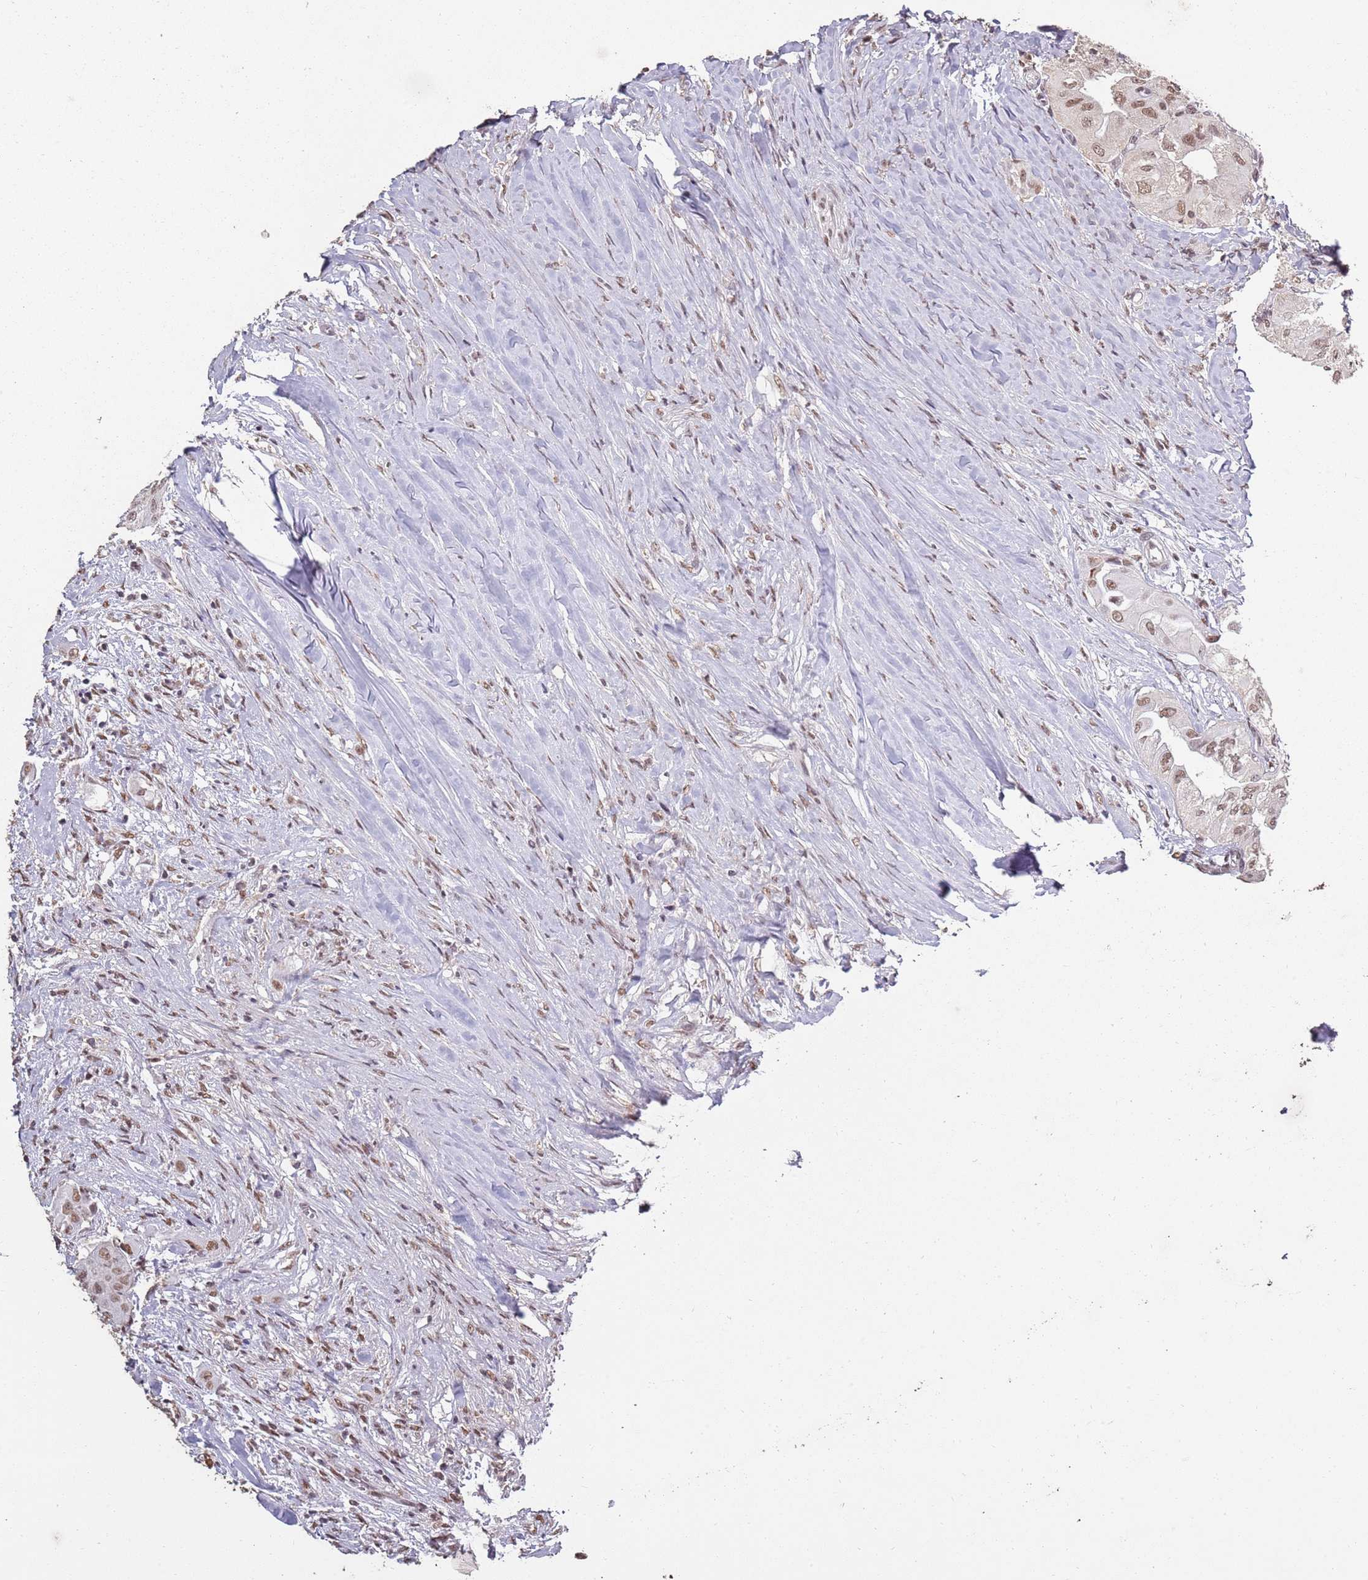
{"staining": {"intensity": "moderate", "quantity": ">75%", "location": "nuclear"}, "tissue": "thyroid cancer", "cell_type": "Tumor cells", "image_type": "cancer", "snomed": [{"axis": "morphology", "description": "Papillary adenocarcinoma, NOS"}, {"axis": "topography", "description": "Thyroid gland"}], "caption": "Immunohistochemistry micrograph of neoplastic tissue: human papillary adenocarcinoma (thyroid) stained using IHC demonstrates medium levels of moderate protein expression localized specifically in the nuclear of tumor cells, appearing as a nuclear brown color.", "gene": "ARL14EP", "patient": {"sex": "female", "age": 59}}